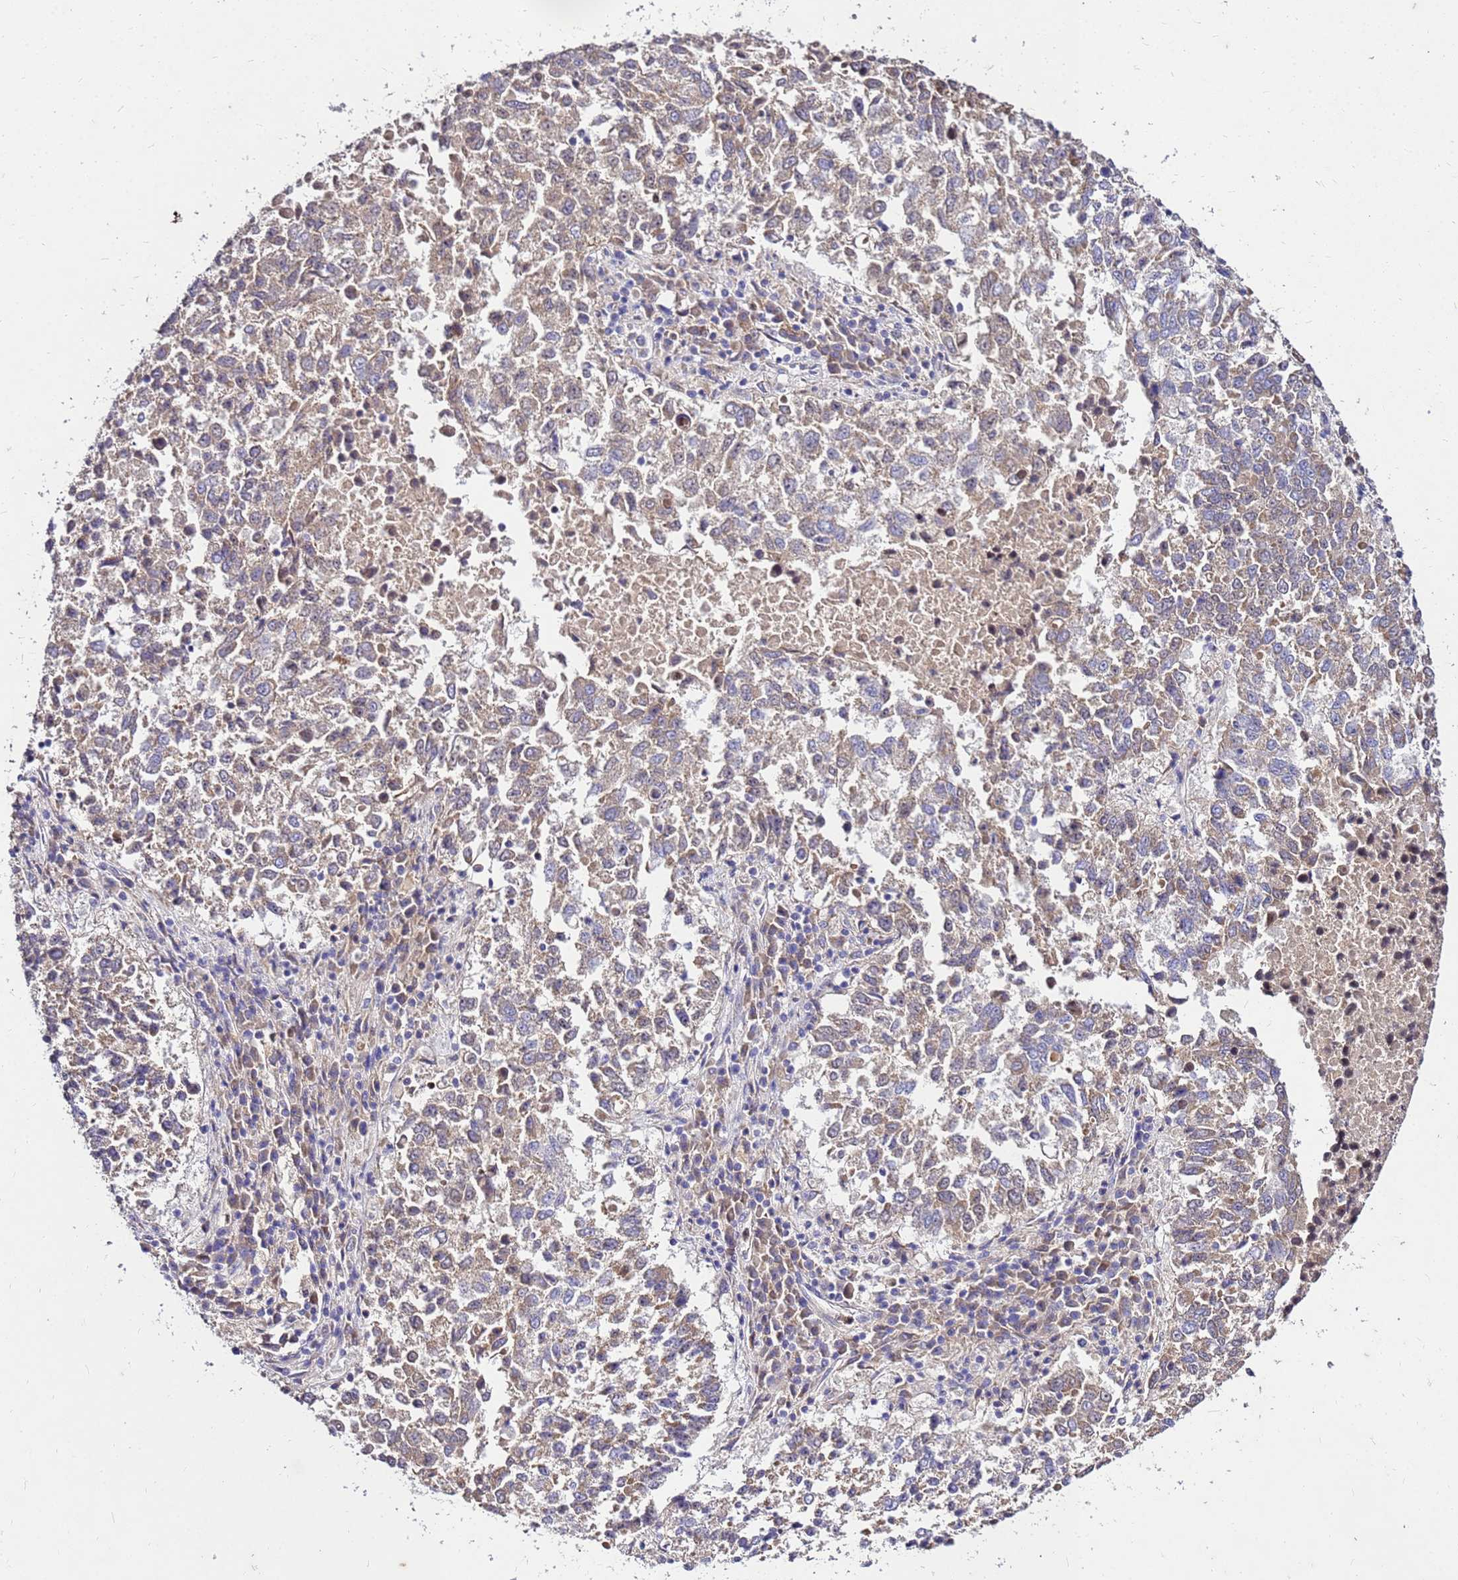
{"staining": {"intensity": "weak", "quantity": "25%-75%", "location": "cytoplasmic/membranous"}, "tissue": "lung cancer", "cell_type": "Tumor cells", "image_type": "cancer", "snomed": [{"axis": "morphology", "description": "Squamous cell carcinoma, NOS"}, {"axis": "topography", "description": "Lung"}], "caption": "Brown immunohistochemical staining in human lung cancer displays weak cytoplasmic/membranous expression in about 25%-75% of tumor cells.", "gene": "COX14", "patient": {"sex": "male", "age": 73}}